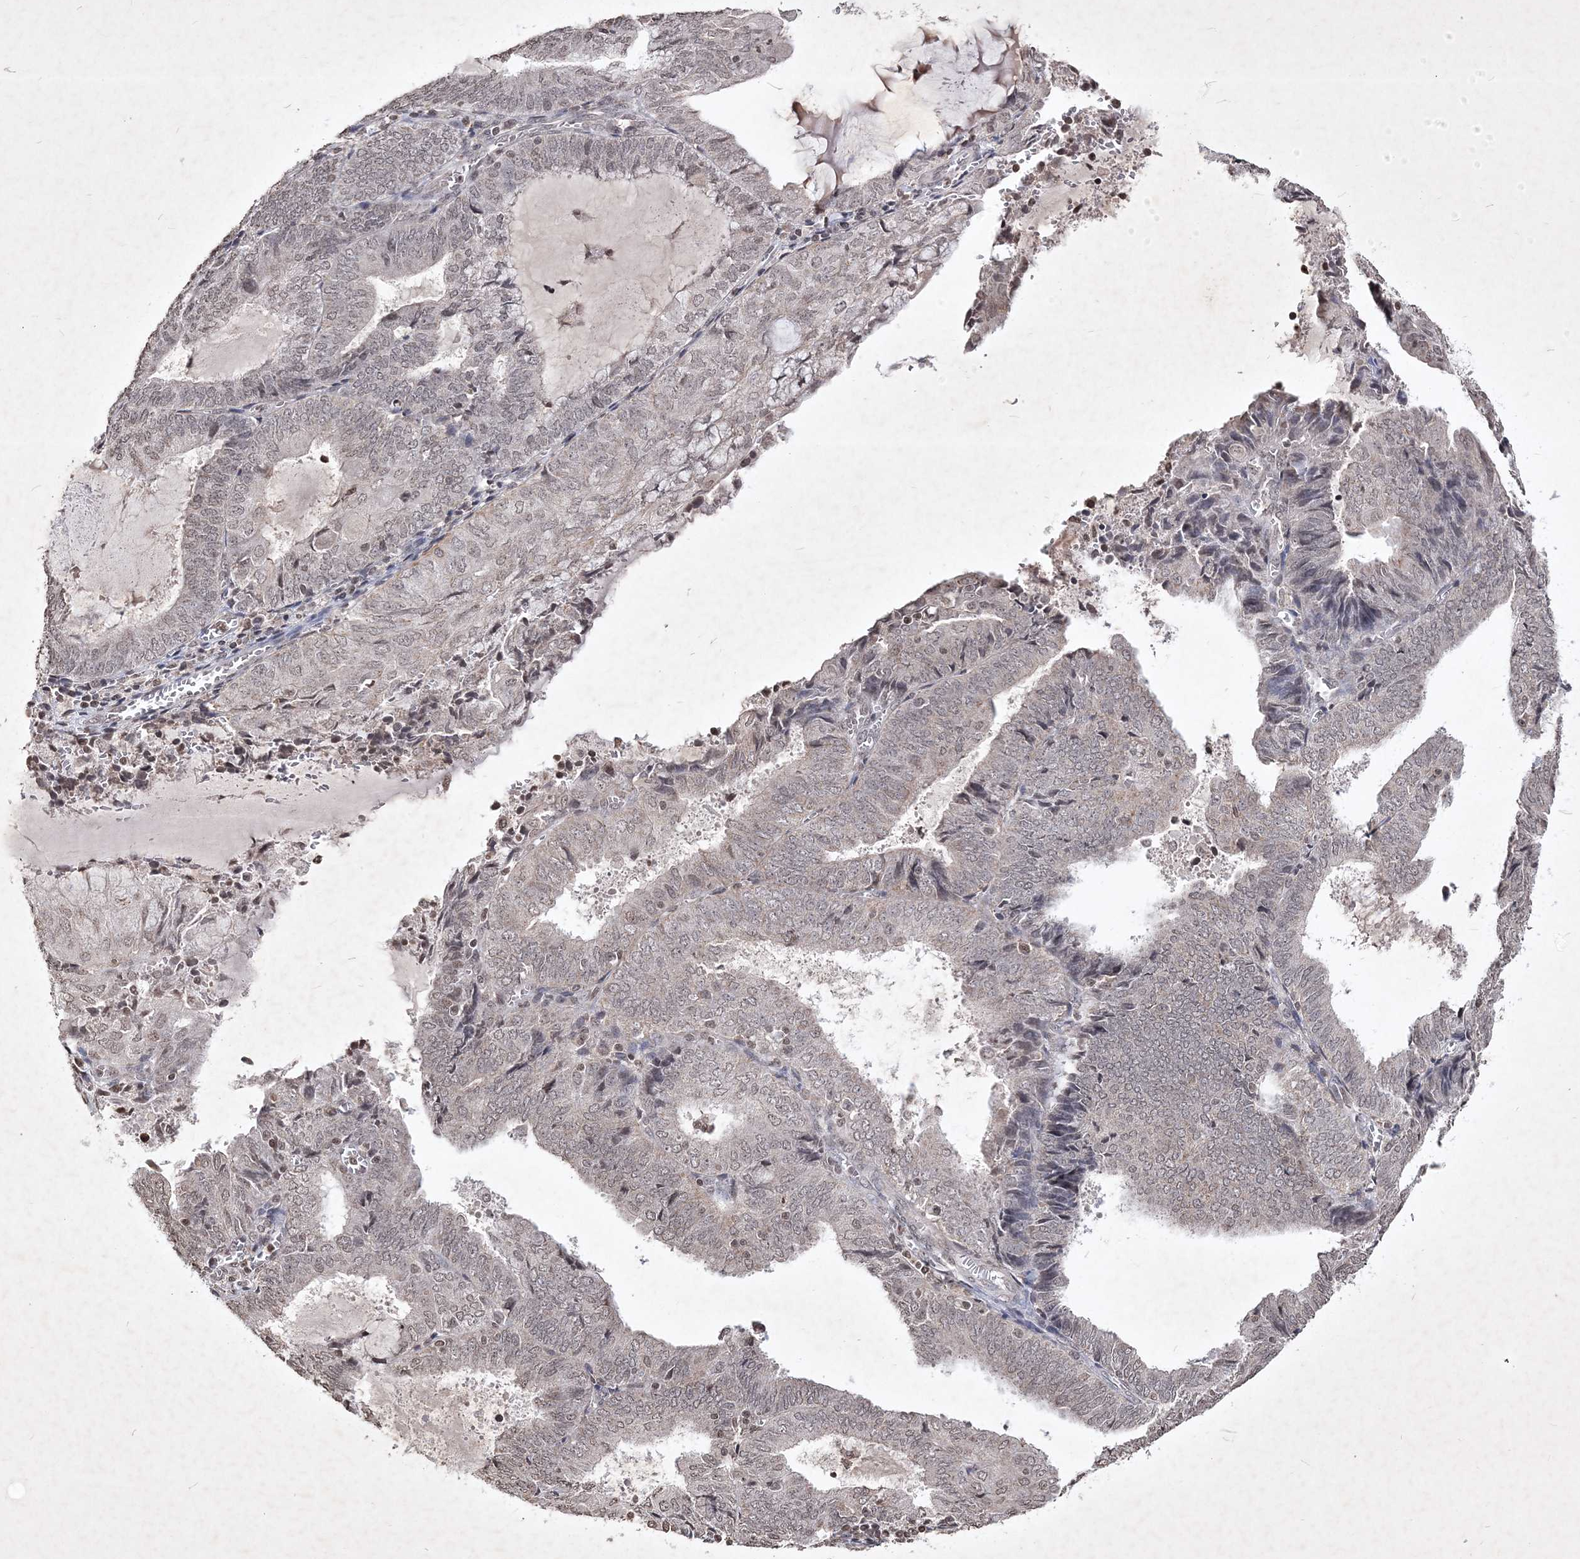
{"staining": {"intensity": "weak", "quantity": "25%-75%", "location": "cytoplasmic/membranous,nuclear"}, "tissue": "endometrial cancer", "cell_type": "Tumor cells", "image_type": "cancer", "snomed": [{"axis": "morphology", "description": "Adenocarcinoma, NOS"}, {"axis": "topography", "description": "Endometrium"}], "caption": "Endometrial cancer (adenocarcinoma) was stained to show a protein in brown. There is low levels of weak cytoplasmic/membranous and nuclear staining in about 25%-75% of tumor cells.", "gene": "SOWAHB", "patient": {"sex": "female", "age": 81}}